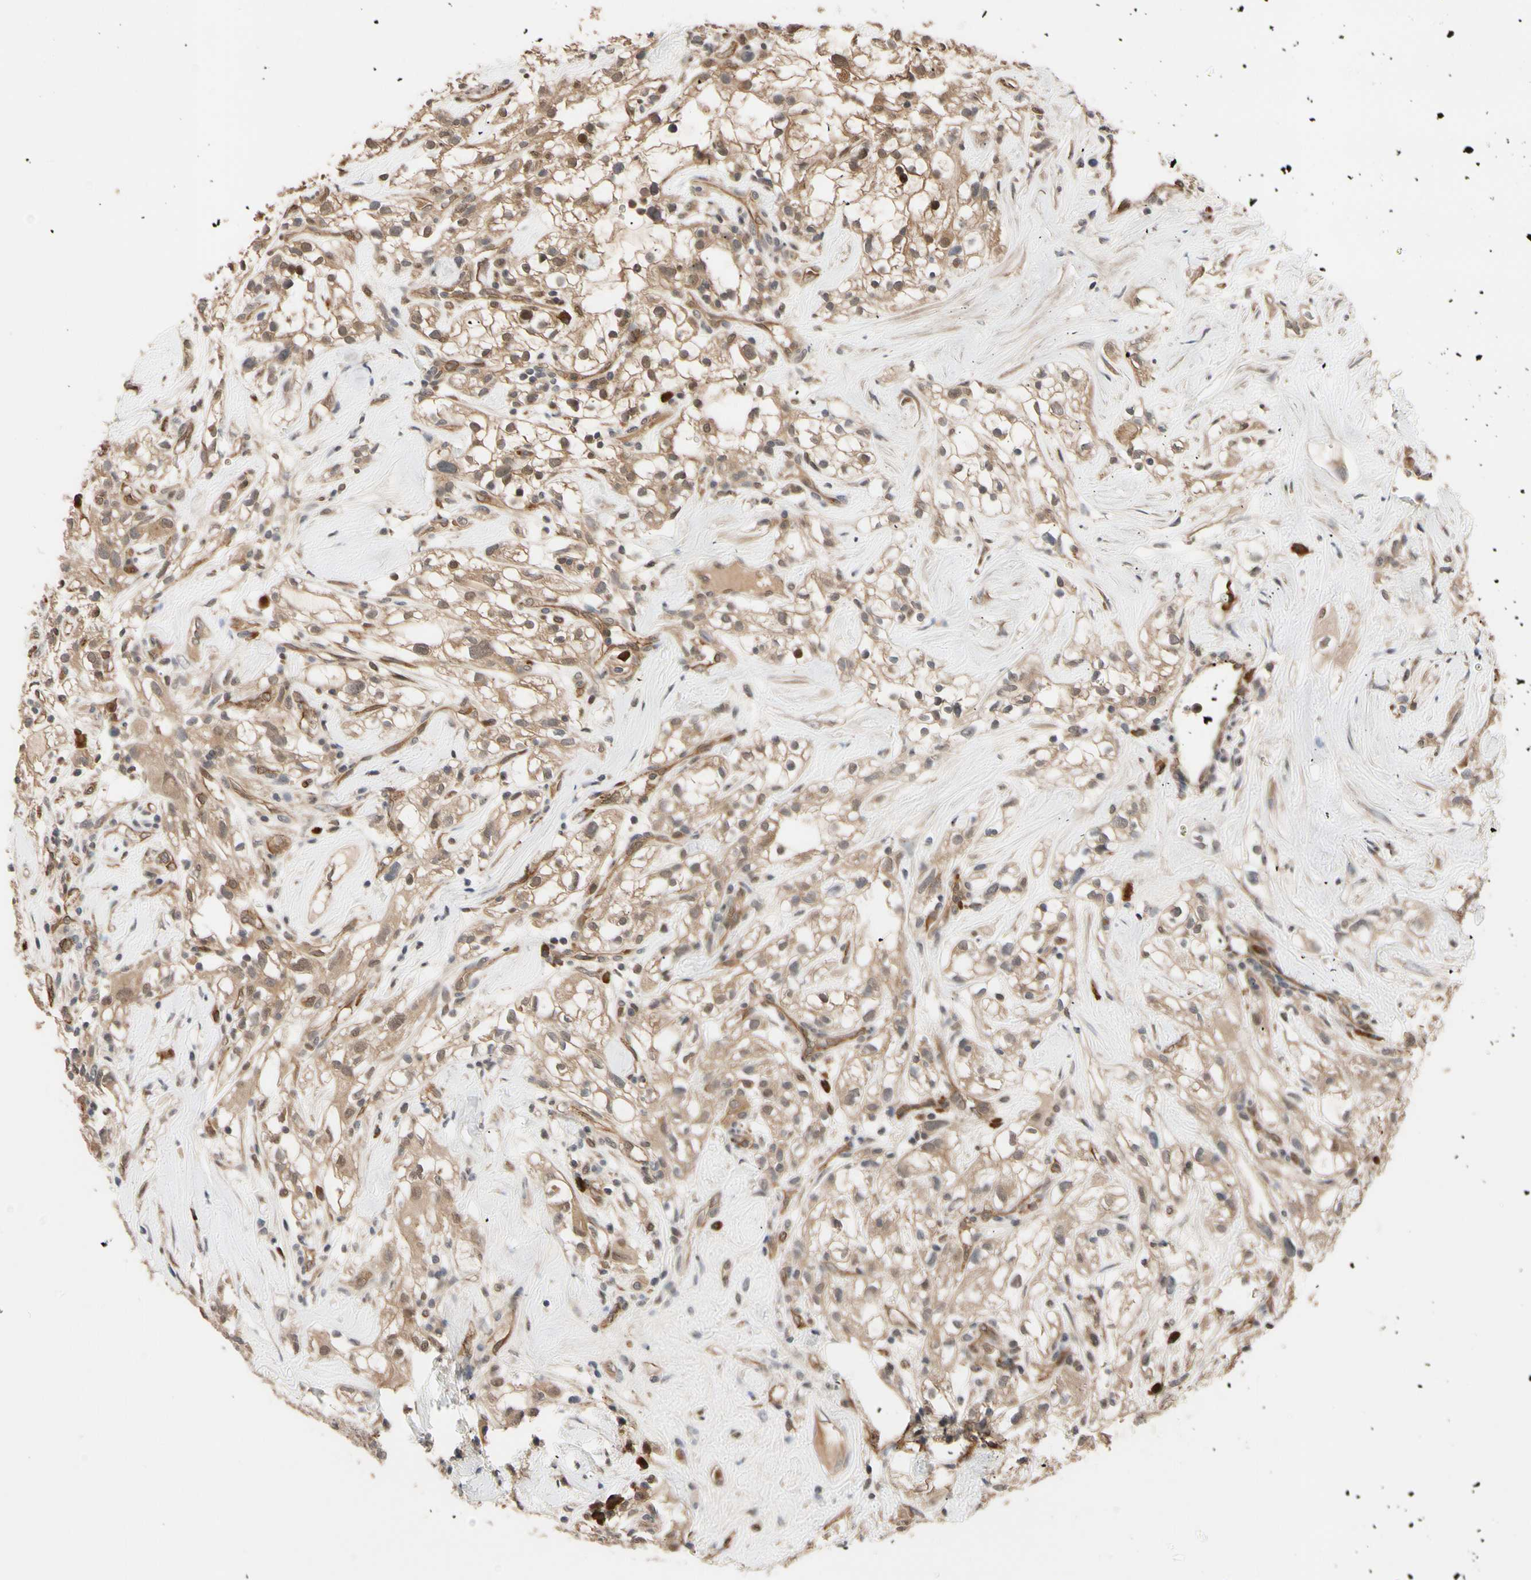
{"staining": {"intensity": "moderate", "quantity": ">75%", "location": "cytoplasmic/membranous"}, "tissue": "renal cancer", "cell_type": "Tumor cells", "image_type": "cancer", "snomed": [{"axis": "morphology", "description": "Adenocarcinoma, NOS"}, {"axis": "topography", "description": "Kidney"}], "caption": "Immunohistochemistry (IHC) of human renal cancer displays medium levels of moderate cytoplasmic/membranous staining in approximately >75% of tumor cells. (Stains: DAB in brown, nuclei in blue, Microscopy: brightfield microscopy at high magnification).", "gene": "CYTIP", "patient": {"sex": "female", "age": 60}}